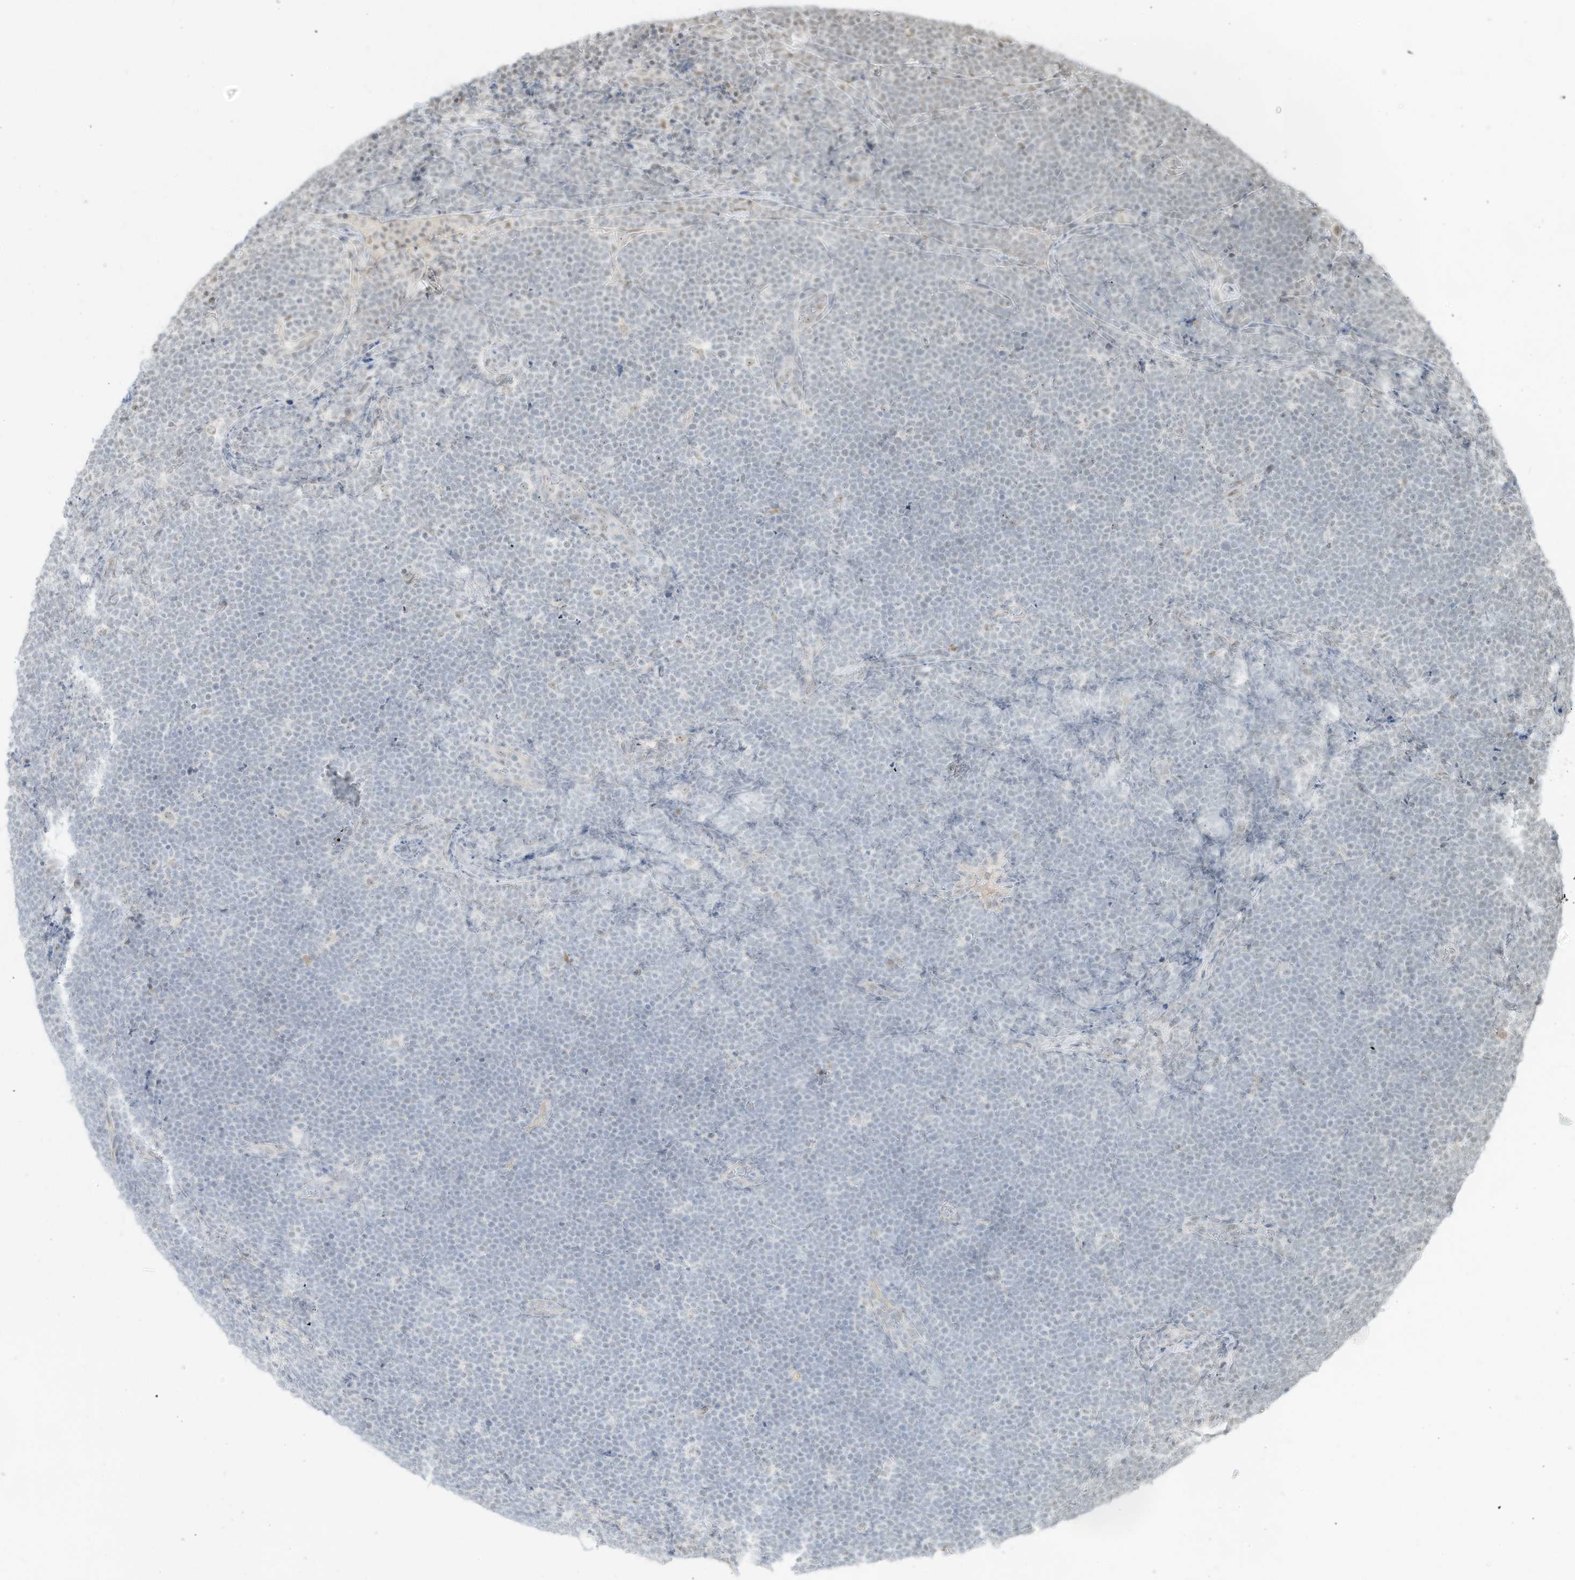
{"staining": {"intensity": "negative", "quantity": "none", "location": "none"}, "tissue": "lymphoma", "cell_type": "Tumor cells", "image_type": "cancer", "snomed": [{"axis": "morphology", "description": "Malignant lymphoma, non-Hodgkin's type, High grade"}, {"axis": "topography", "description": "Lymph node"}], "caption": "Immunohistochemistry (IHC) micrograph of high-grade malignant lymphoma, non-Hodgkin's type stained for a protein (brown), which demonstrates no expression in tumor cells.", "gene": "NHSL1", "patient": {"sex": "male", "age": 13}}